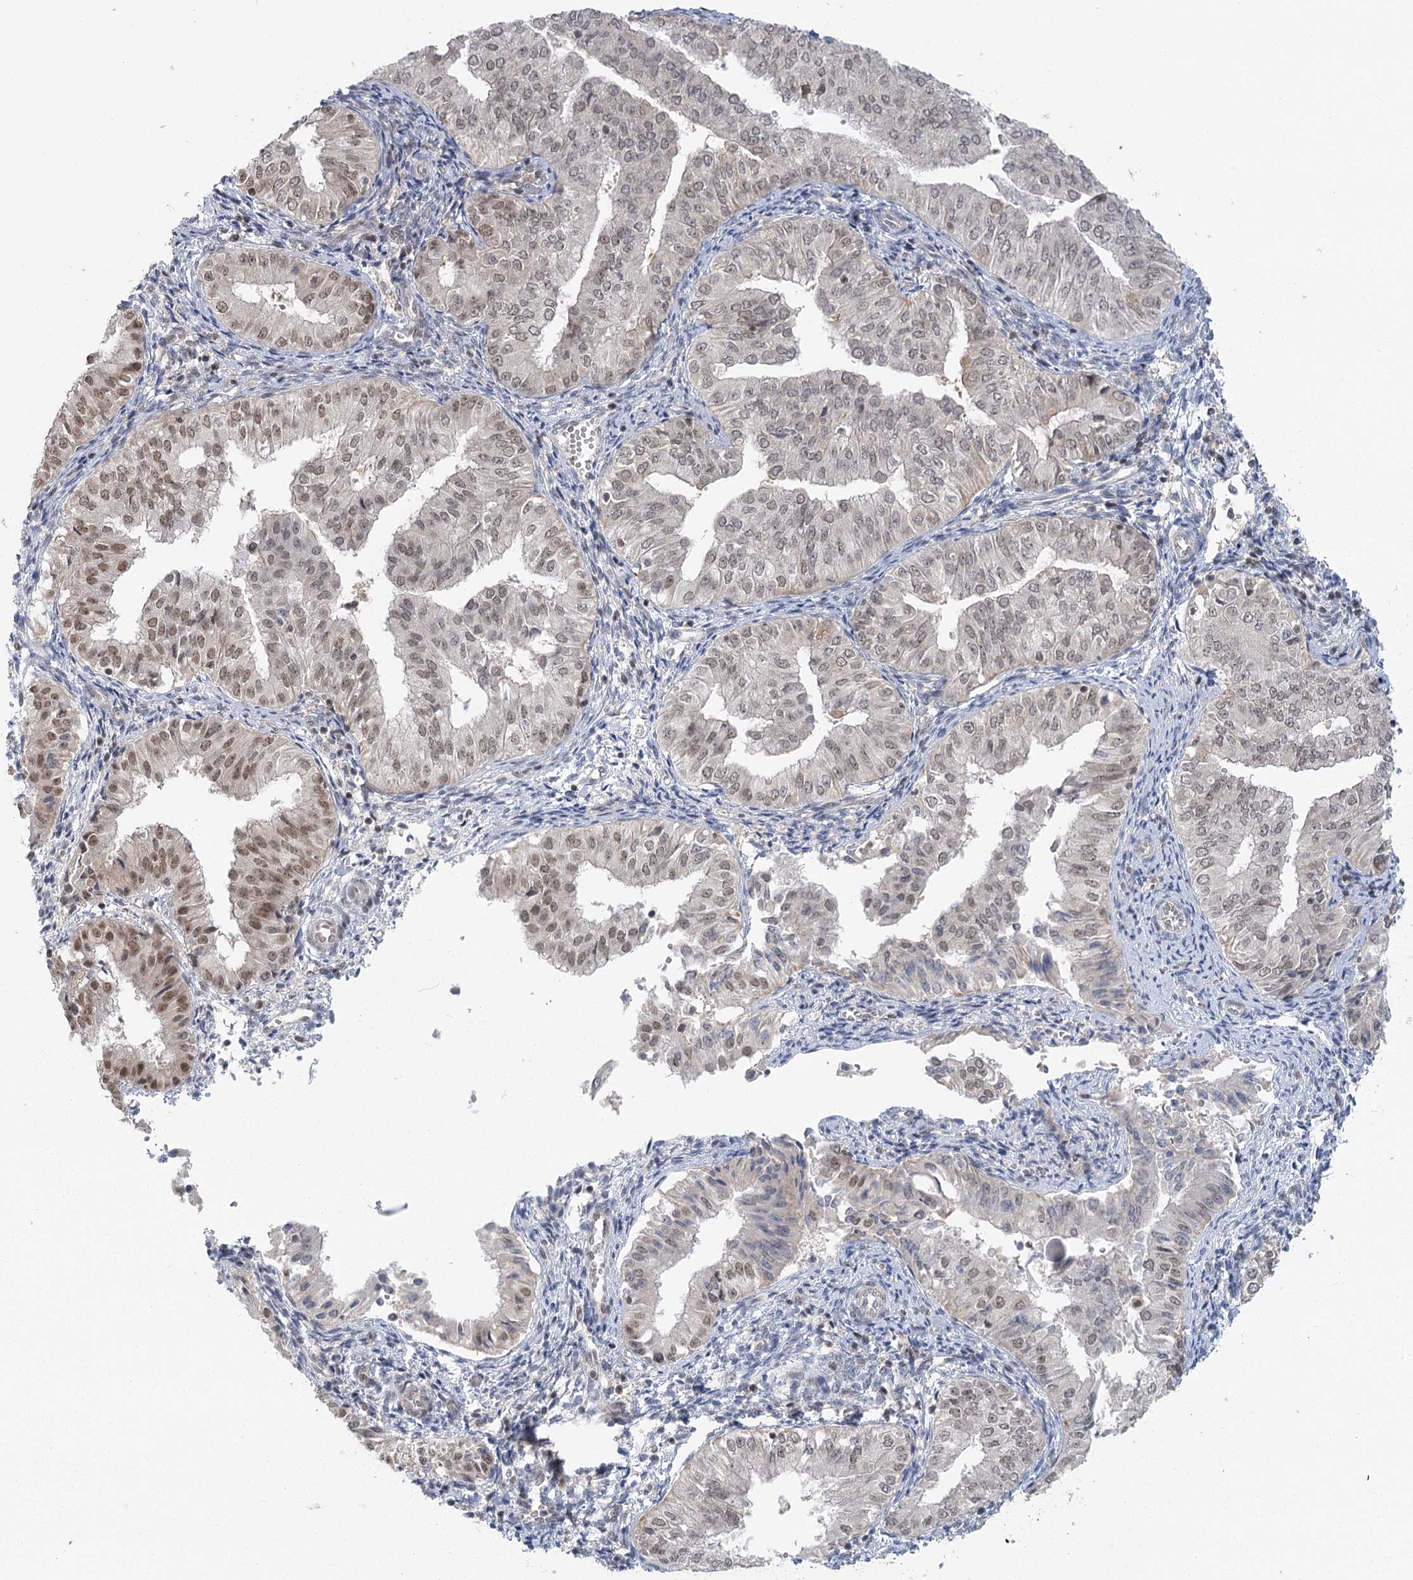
{"staining": {"intensity": "moderate", "quantity": "25%-75%", "location": "nuclear"}, "tissue": "endometrial cancer", "cell_type": "Tumor cells", "image_type": "cancer", "snomed": [{"axis": "morphology", "description": "Normal tissue, NOS"}, {"axis": "morphology", "description": "Adenocarcinoma, NOS"}, {"axis": "topography", "description": "Endometrium"}], "caption": "Protein positivity by IHC exhibits moderate nuclear staining in about 25%-75% of tumor cells in adenocarcinoma (endometrial).", "gene": "PDS5A", "patient": {"sex": "female", "age": 53}}